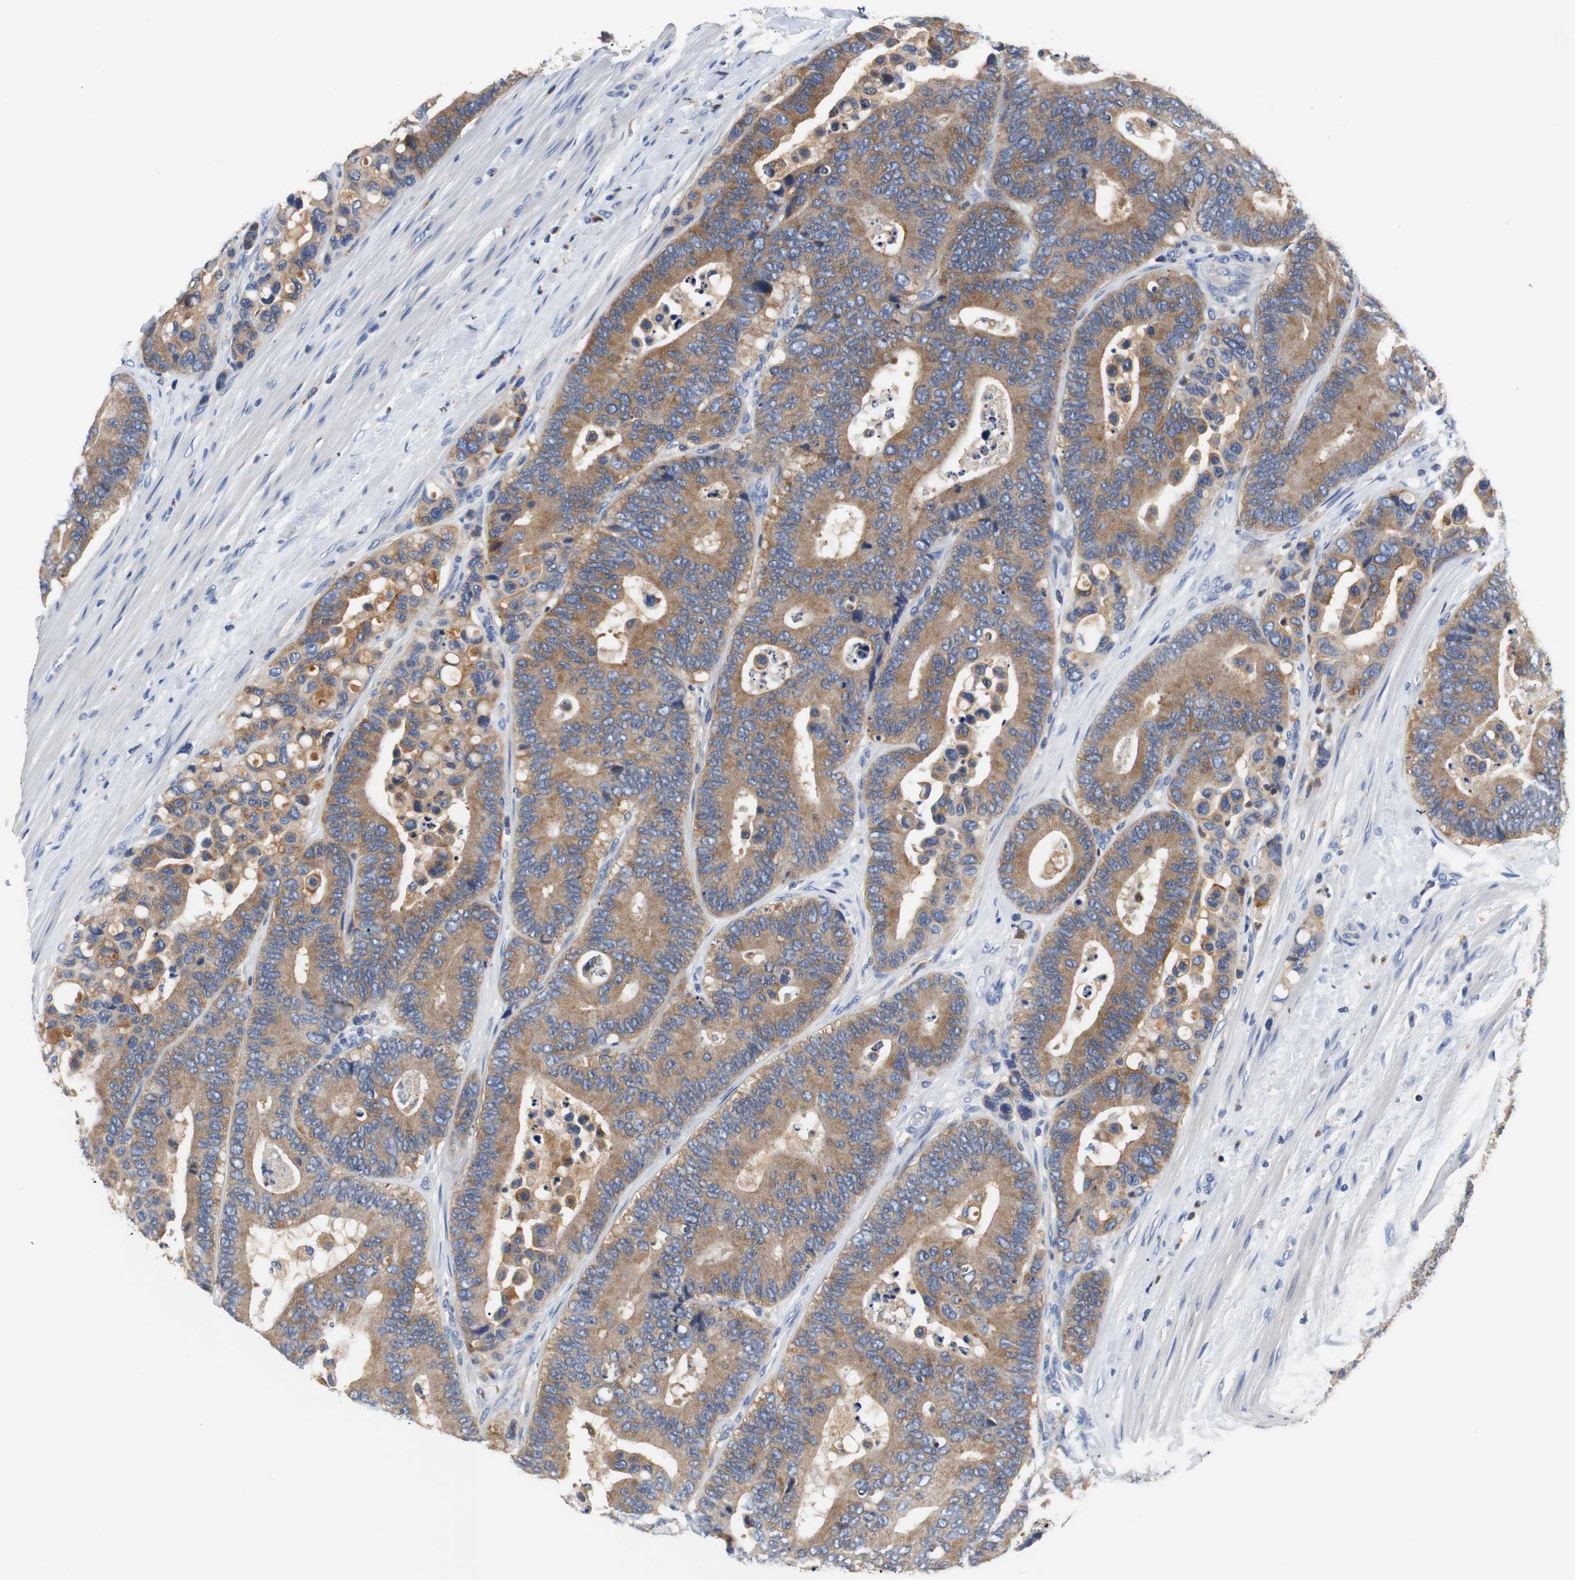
{"staining": {"intensity": "moderate", "quantity": ">75%", "location": "cytoplasmic/membranous"}, "tissue": "colorectal cancer", "cell_type": "Tumor cells", "image_type": "cancer", "snomed": [{"axis": "morphology", "description": "Normal tissue, NOS"}, {"axis": "morphology", "description": "Adenocarcinoma, NOS"}, {"axis": "topography", "description": "Colon"}], "caption": "High-magnification brightfield microscopy of colorectal cancer stained with DAB (3,3'-diaminobenzidine) (brown) and counterstained with hematoxylin (blue). tumor cells exhibit moderate cytoplasmic/membranous staining is seen in approximately>75% of cells. (Brightfield microscopy of DAB IHC at high magnification).", "gene": "VAMP8", "patient": {"sex": "male", "age": 82}}